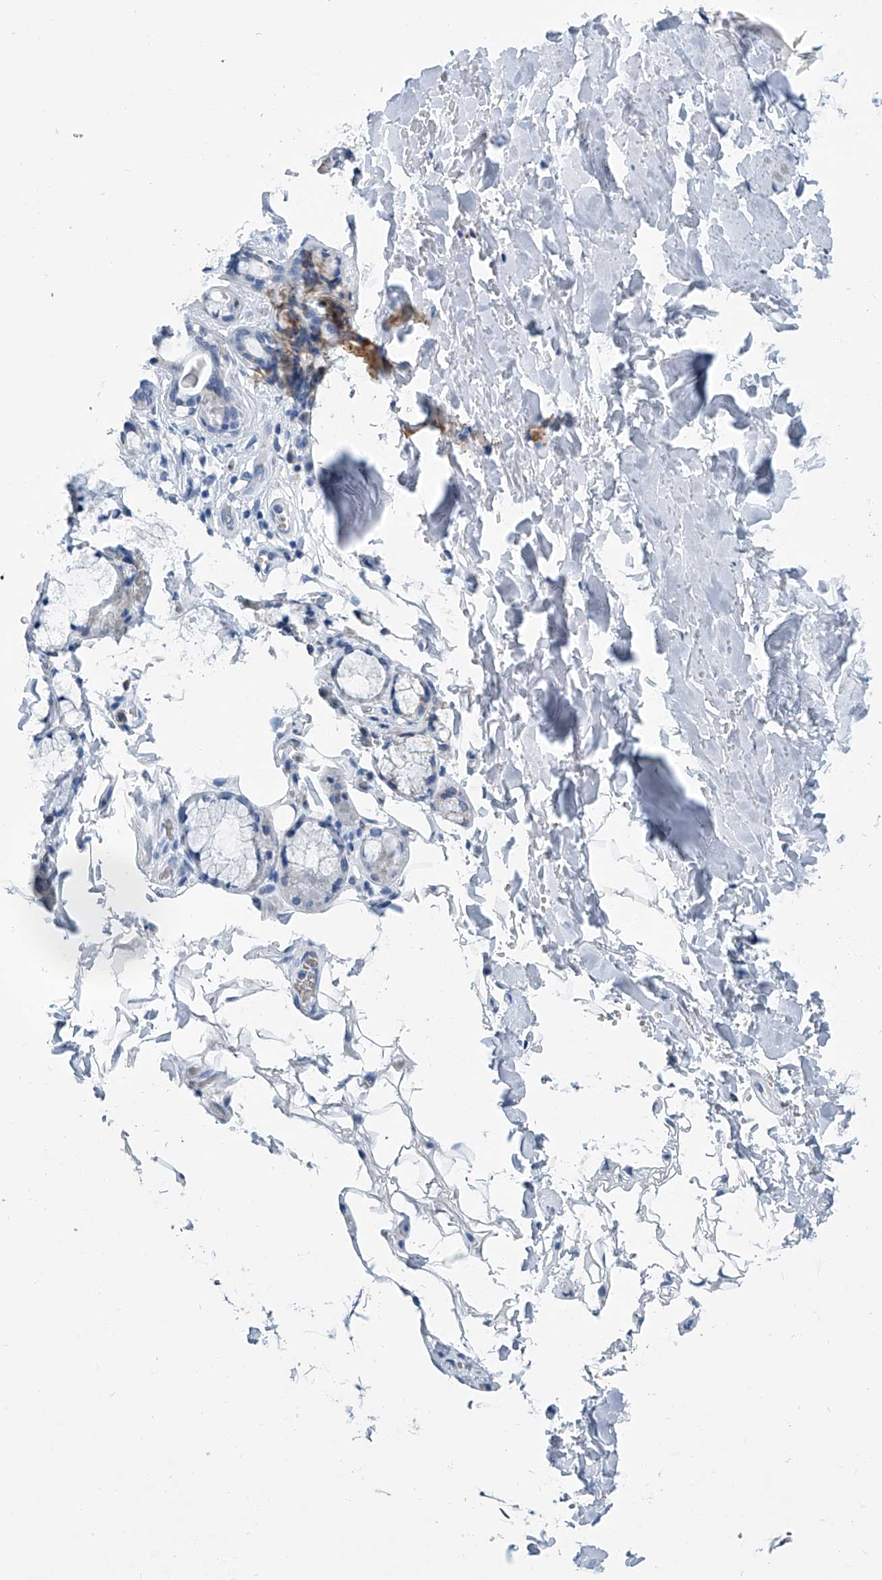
{"staining": {"intensity": "negative", "quantity": "none", "location": "none"}, "tissue": "adipose tissue", "cell_type": "Adipocytes", "image_type": "normal", "snomed": [{"axis": "morphology", "description": "Normal tissue, NOS"}, {"axis": "topography", "description": "Cartilage tissue"}], "caption": "Adipose tissue stained for a protein using immunohistochemistry displays no positivity adipocytes.", "gene": "MT", "patient": {"sex": "female", "age": 63}}